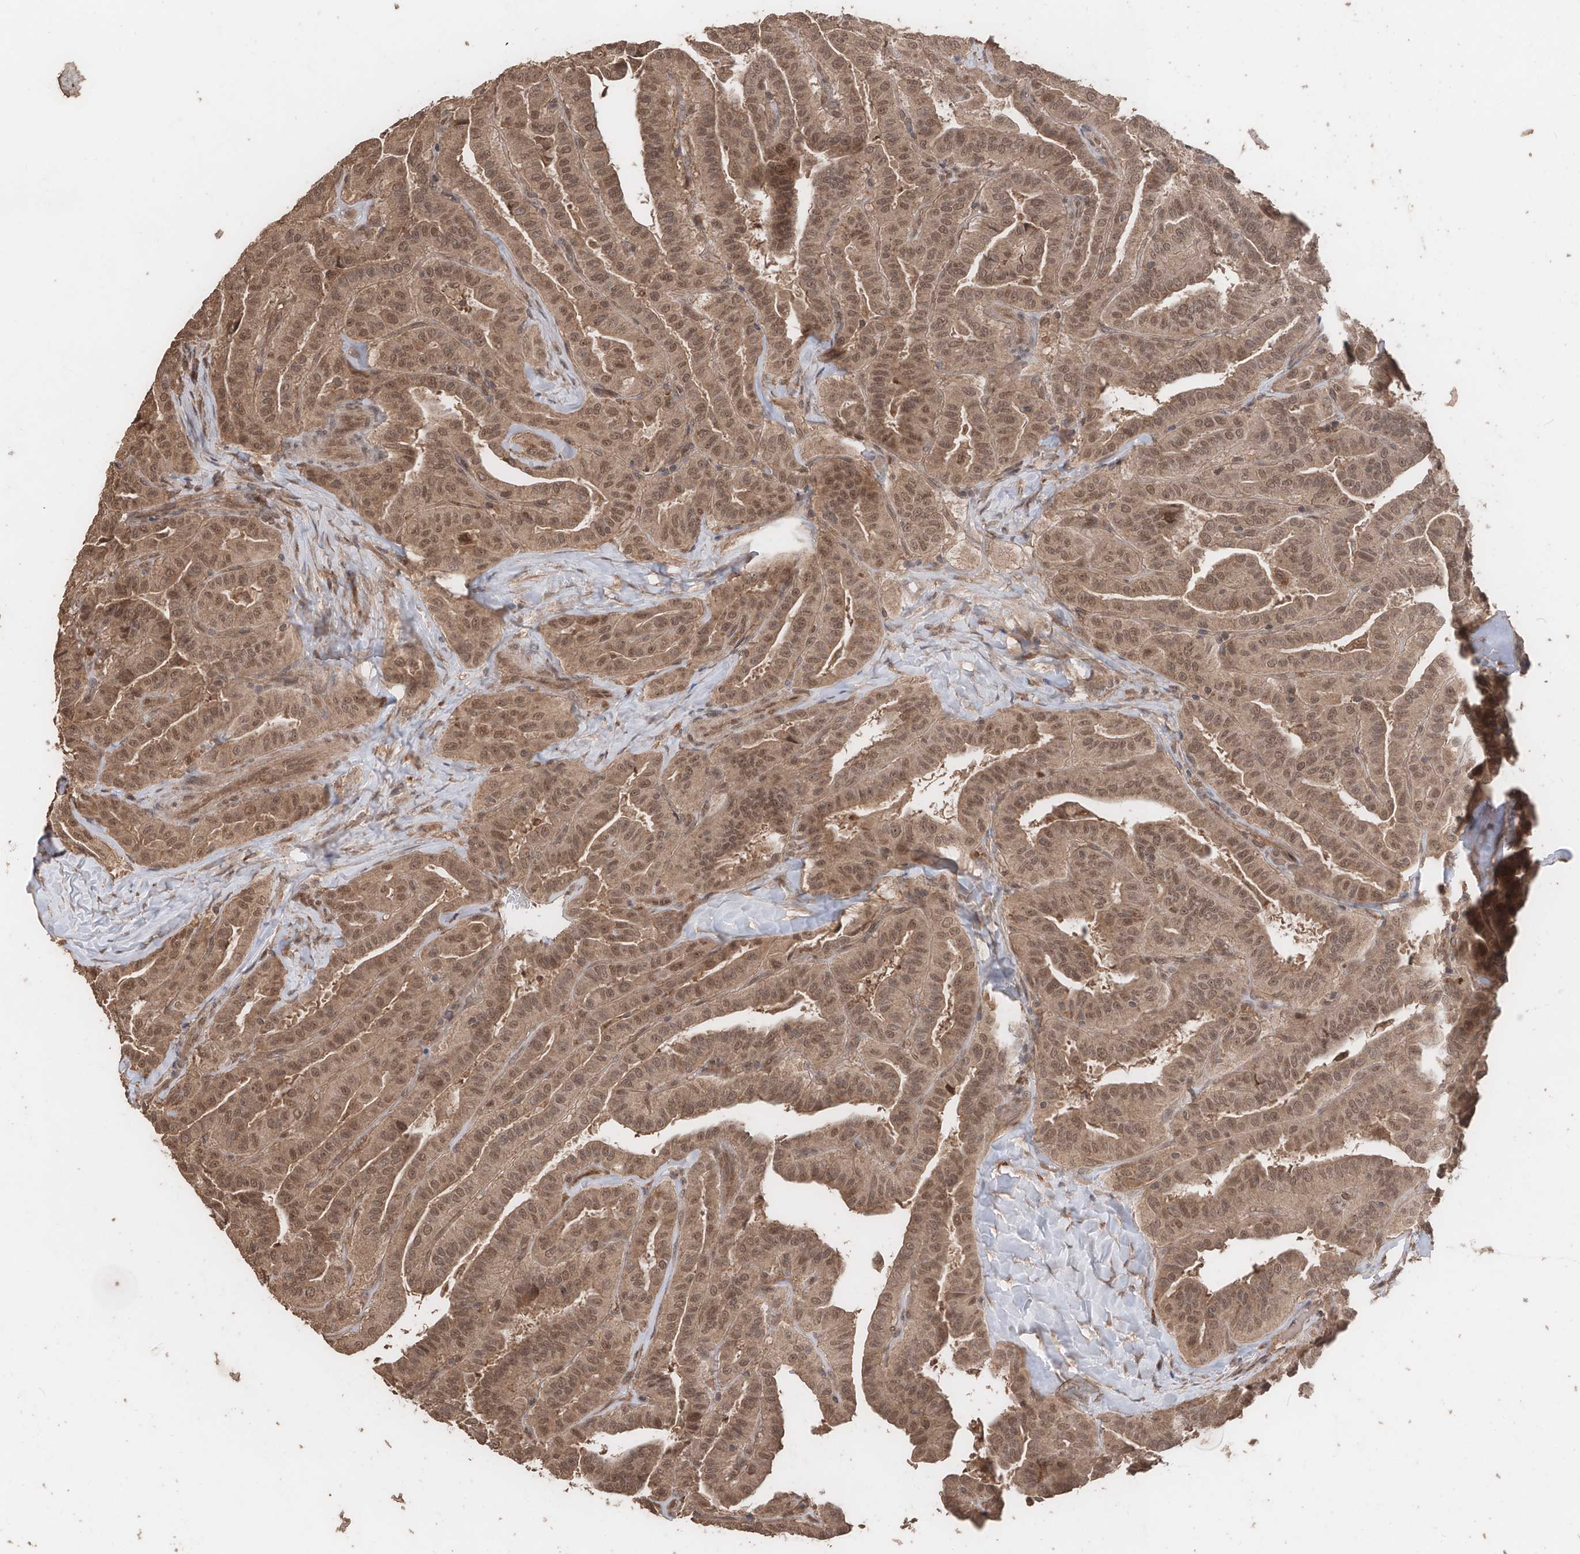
{"staining": {"intensity": "moderate", "quantity": ">75%", "location": "cytoplasmic/membranous,nuclear"}, "tissue": "thyroid cancer", "cell_type": "Tumor cells", "image_type": "cancer", "snomed": [{"axis": "morphology", "description": "Papillary adenocarcinoma, NOS"}, {"axis": "topography", "description": "Thyroid gland"}], "caption": "High-power microscopy captured an immunohistochemistry histopathology image of thyroid papillary adenocarcinoma, revealing moderate cytoplasmic/membranous and nuclear positivity in approximately >75% of tumor cells.", "gene": "FAM135A", "patient": {"sex": "male", "age": 77}}